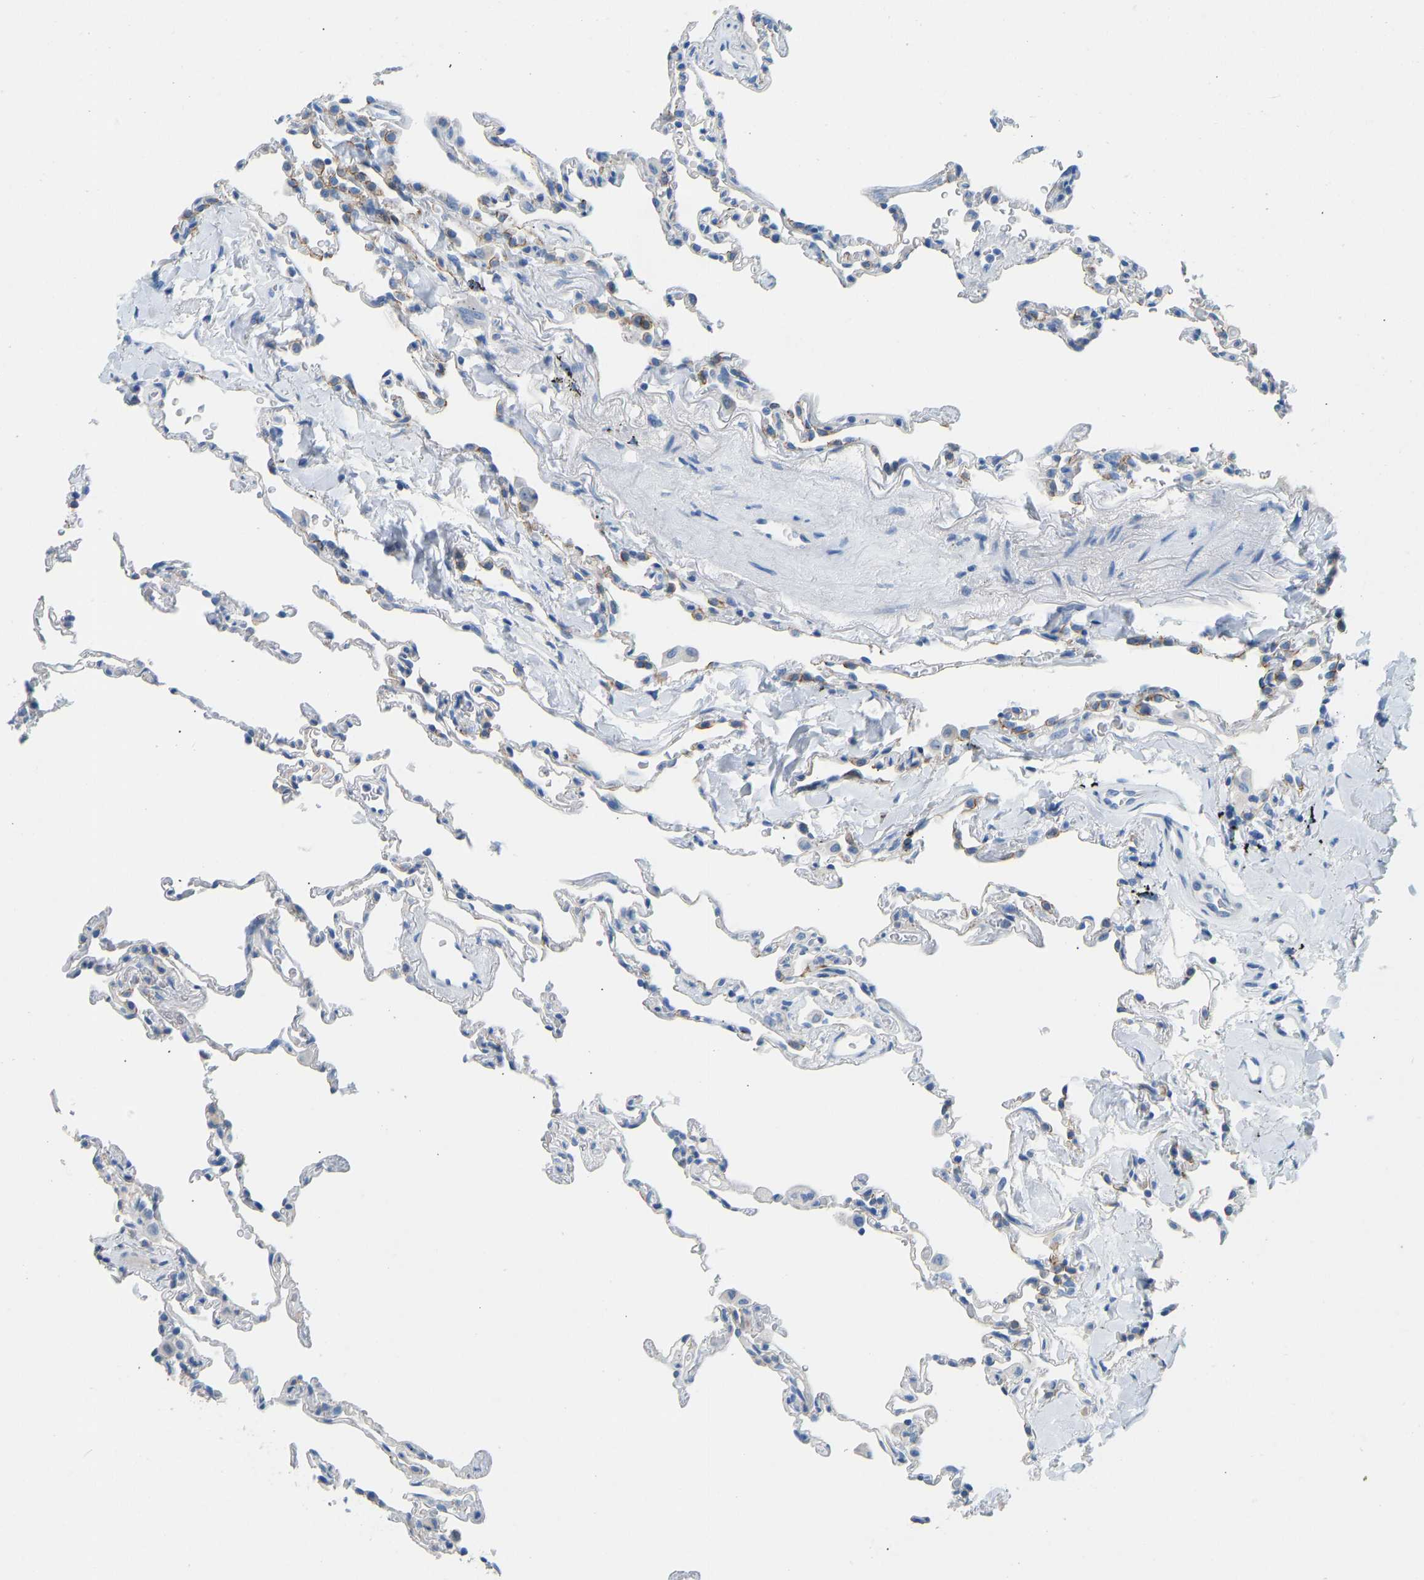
{"staining": {"intensity": "moderate", "quantity": "<25%", "location": "cytoplasmic/membranous"}, "tissue": "lung", "cell_type": "Alveolar cells", "image_type": "normal", "snomed": [{"axis": "morphology", "description": "Normal tissue, NOS"}, {"axis": "topography", "description": "Lung"}], "caption": "Alveolar cells display low levels of moderate cytoplasmic/membranous expression in approximately <25% of cells in benign lung. Immunohistochemistry (ihc) stains the protein of interest in brown and the nuclei are stained blue.", "gene": "ATP1A1", "patient": {"sex": "male", "age": 59}}